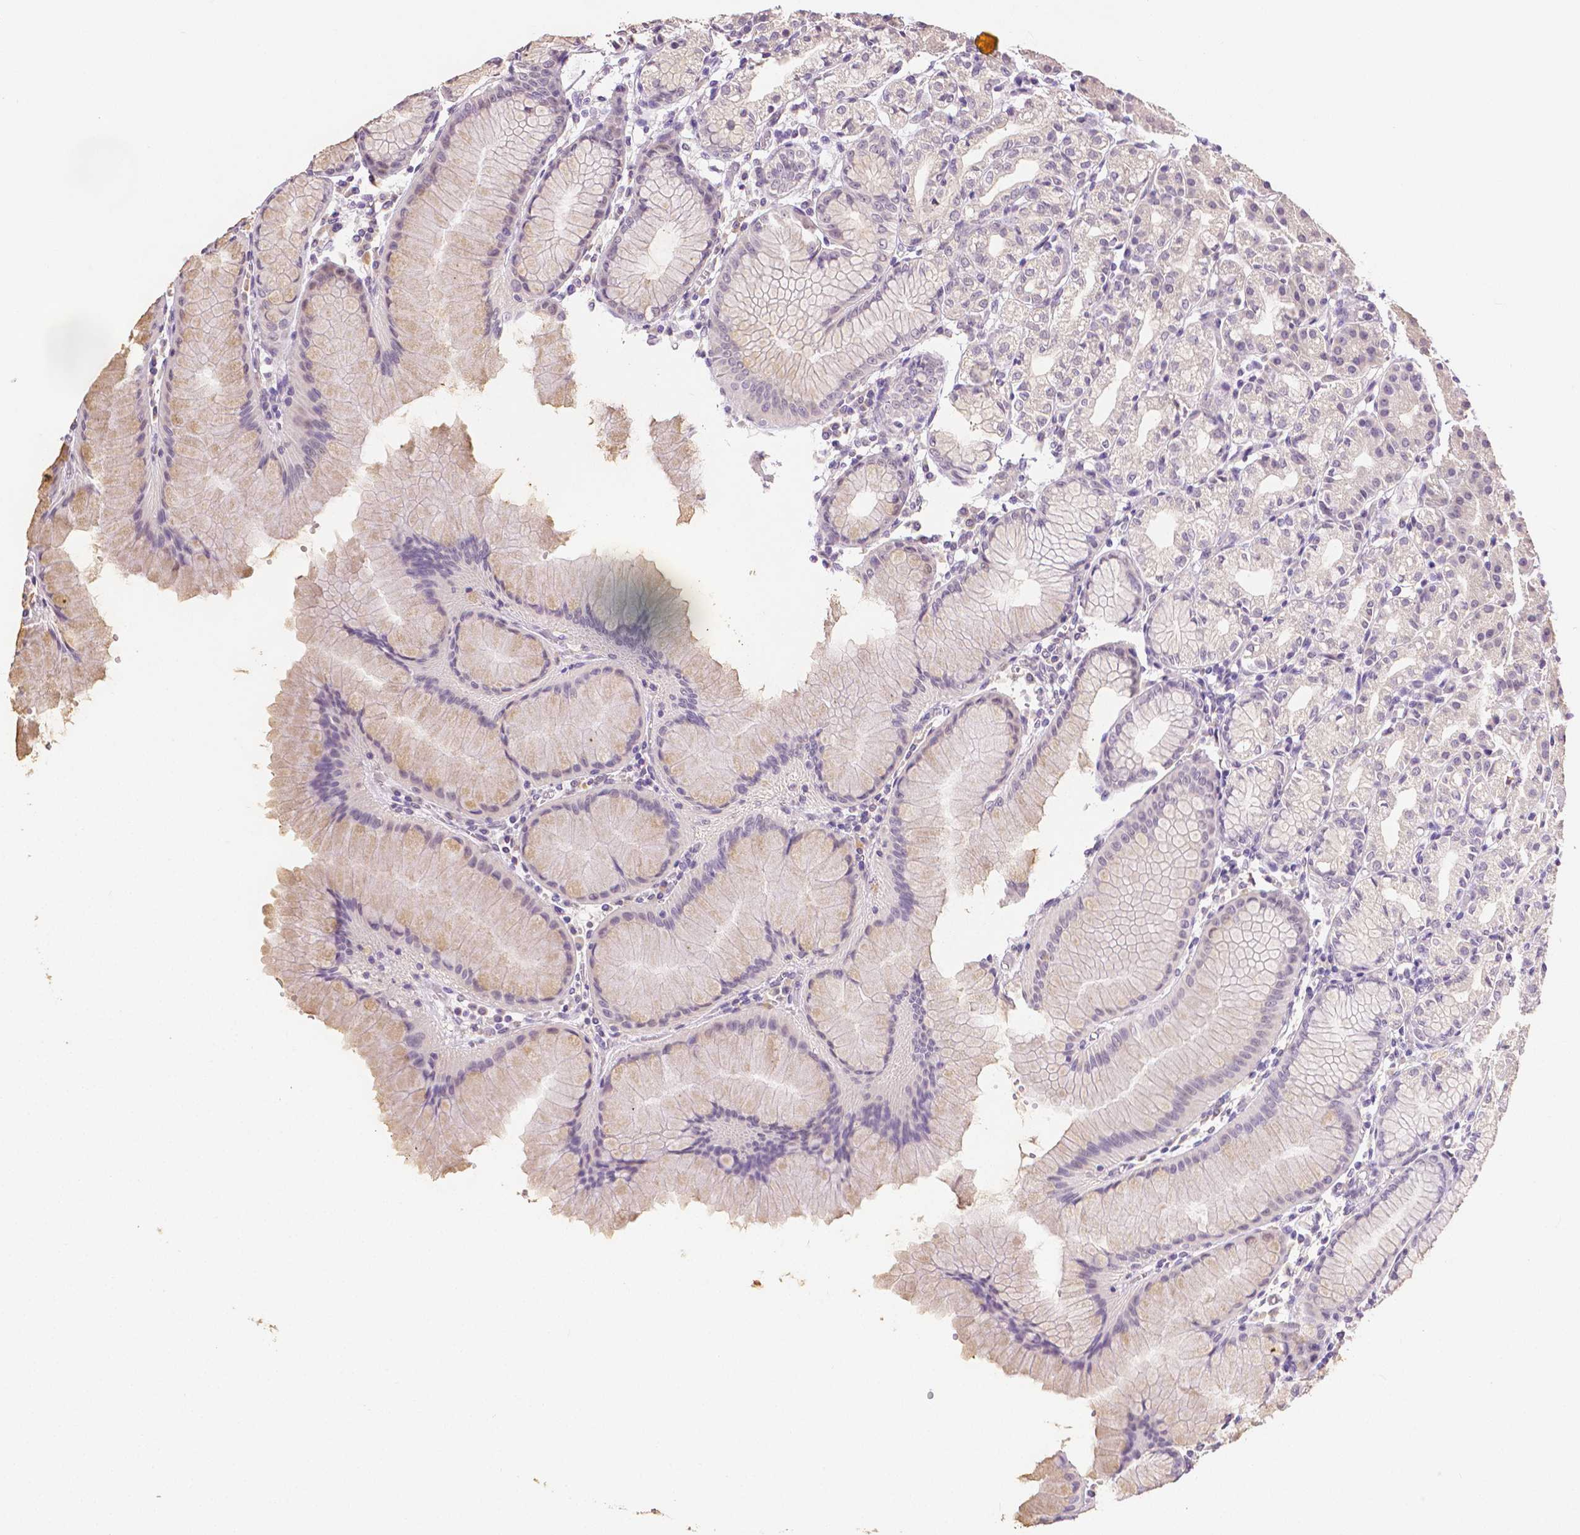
{"staining": {"intensity": "weak", "quantity": "<25%", "location": "cytoplasmic/membranous"}, "tissue": "stomach", "cell_type": "Glandular cells", "image_type": "normal", "snomed": [{"axis": "morphology", "description": "Normal tissue, NOS"}, {"axis": "topography", "description": "Stomach"}], "caption": "Immunohistochemistry histopathology image of unremarkable stomach: human stomach stained with DAB exhibits no significant protein positivity in glandular cells.", "gene": "TGM1", "patient": {"sex": "female", "age": 57}}